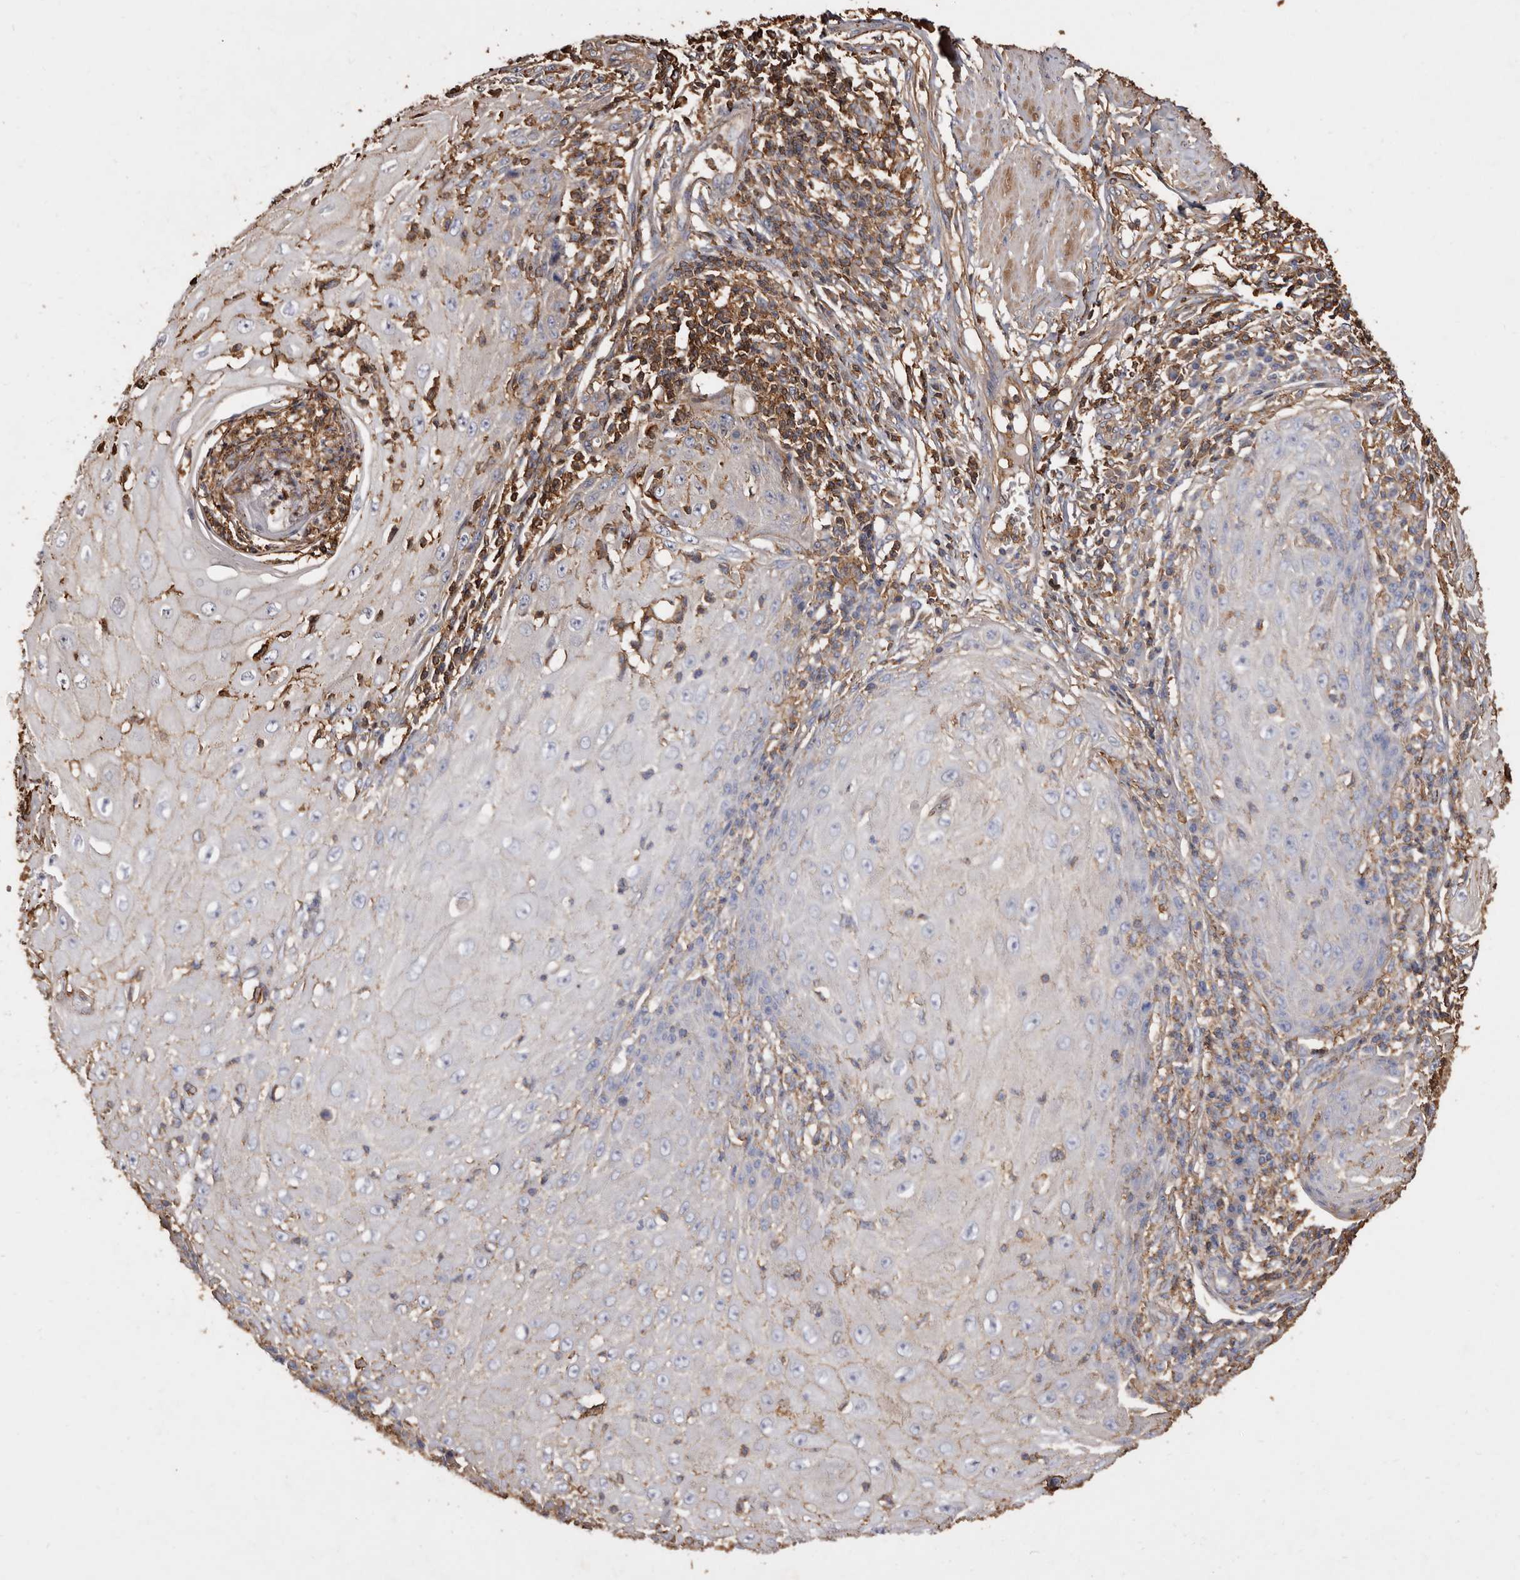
{"staining": {"intensity": "moderate", "quantity": "<25%", "location": "cytoplasmic/membranous"}, "tissue": "skin cancer", "cell_type": "Tumor cells", "image_type": "cancer", "snomed": [{"axis": "morphology", "description": "Squamous cell carcinoma, NOS"}, {"axis": "topography", "description": "Skin"}], "caption": "The micrograph displays staining of skin cancer, revealing moderate cytoplasmic/membranous protein staining (brown color) within tumor cells.", "gene": "COQ8B", "patient": {"sex": "female", "age": 73}}